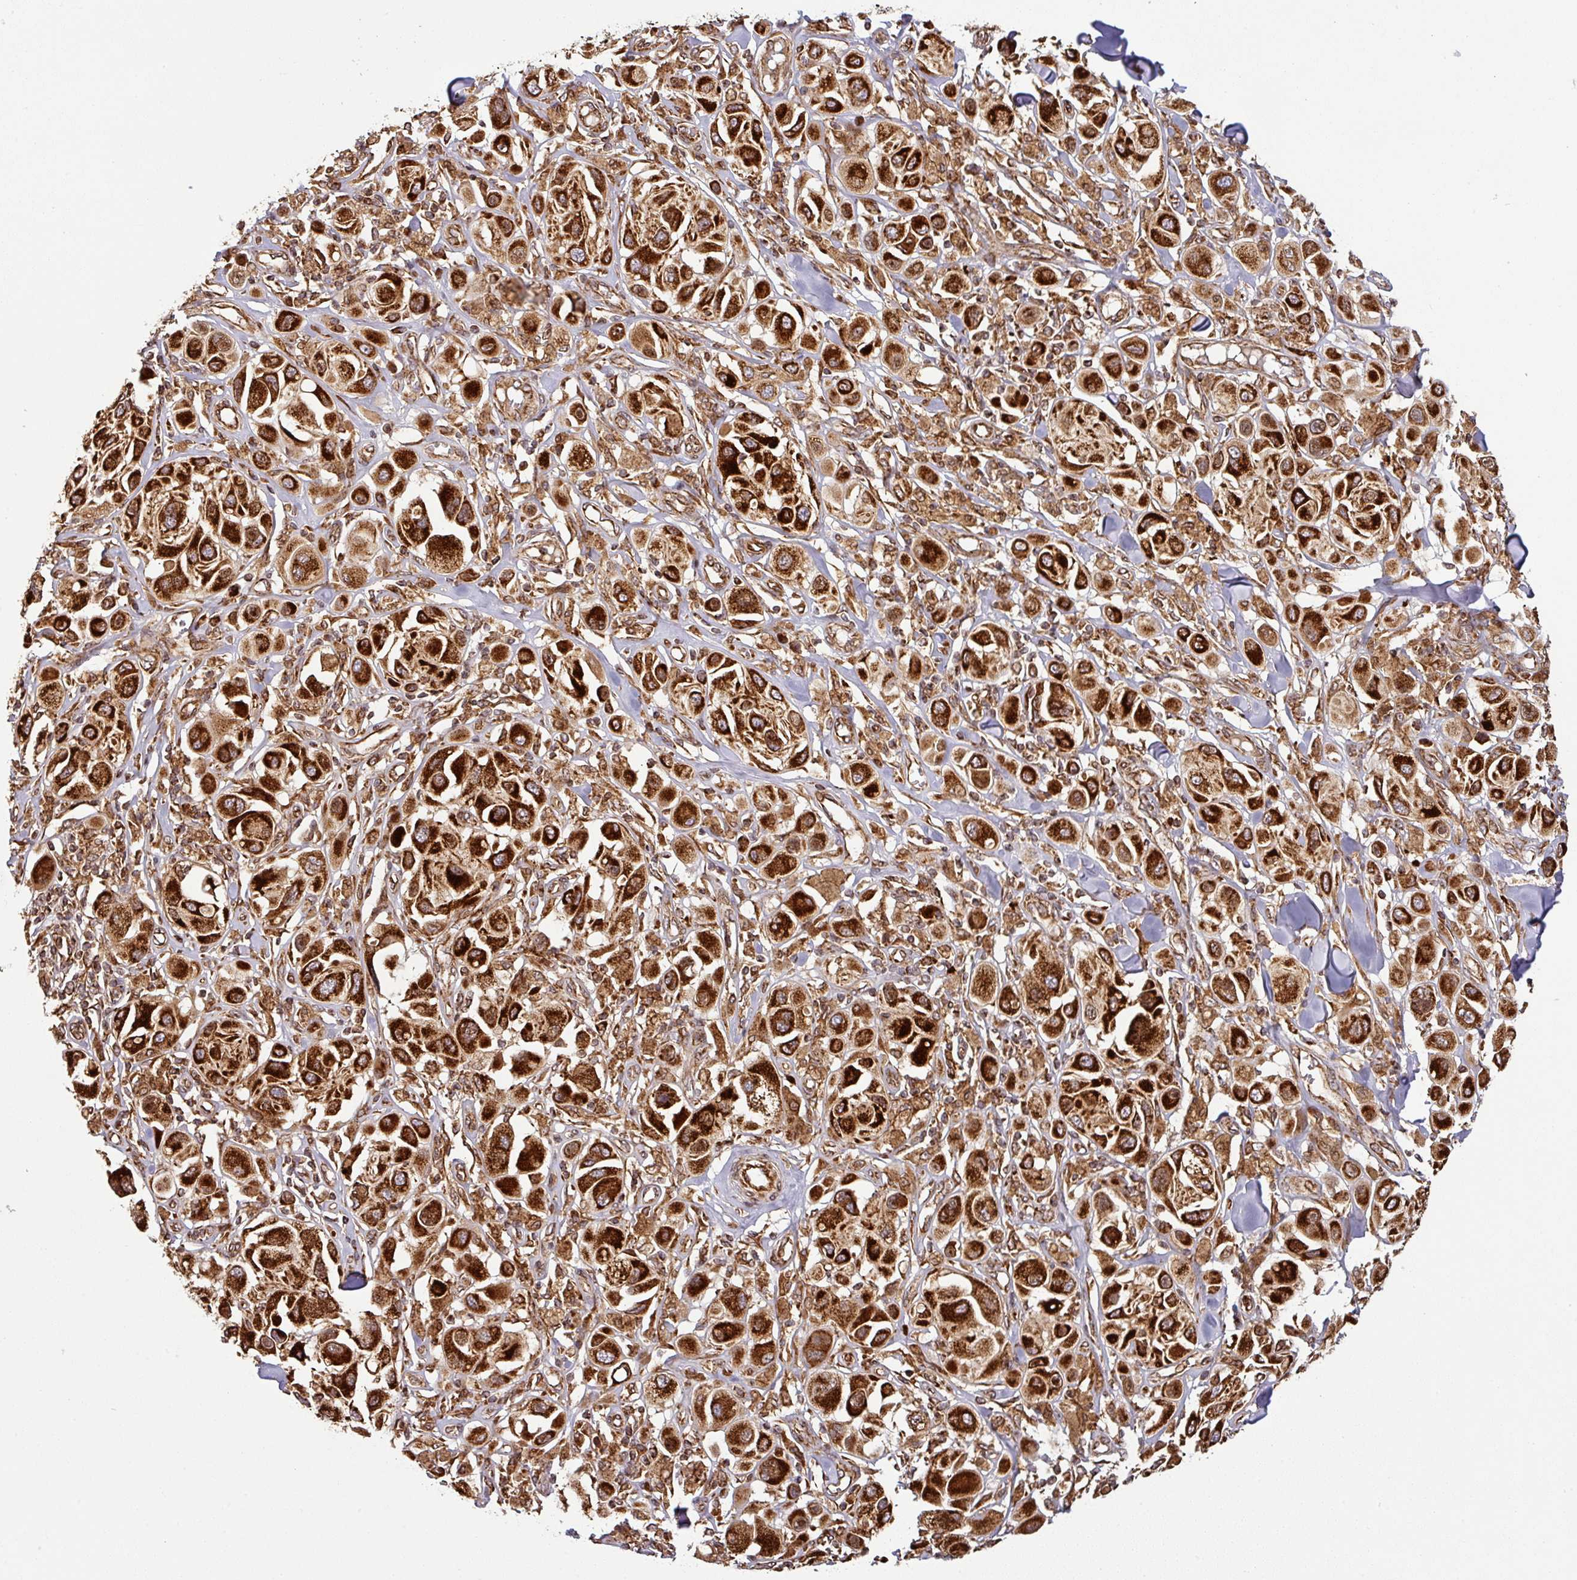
{"staining": {"intensity": "strong", "quantity": ">75%", "location": "cytoplasmic/membranous"}, "tissue": "melanoma", "cell_type": "Tumor cells", "image_type": "cancer", "snomed": [{"axis": "morphology", "description": "Malignant melanoma, Metastatic site"}, {"axis": "topography", "description": "Skin"}], "caption": "Protein staining demonstrates strong cytoplasmic/membranous expression in about >75% of tumor cells in malignant melanoma (metastatic site).", "gene": "TRAP1", "patient": {"sex": "male", "age": 41}}